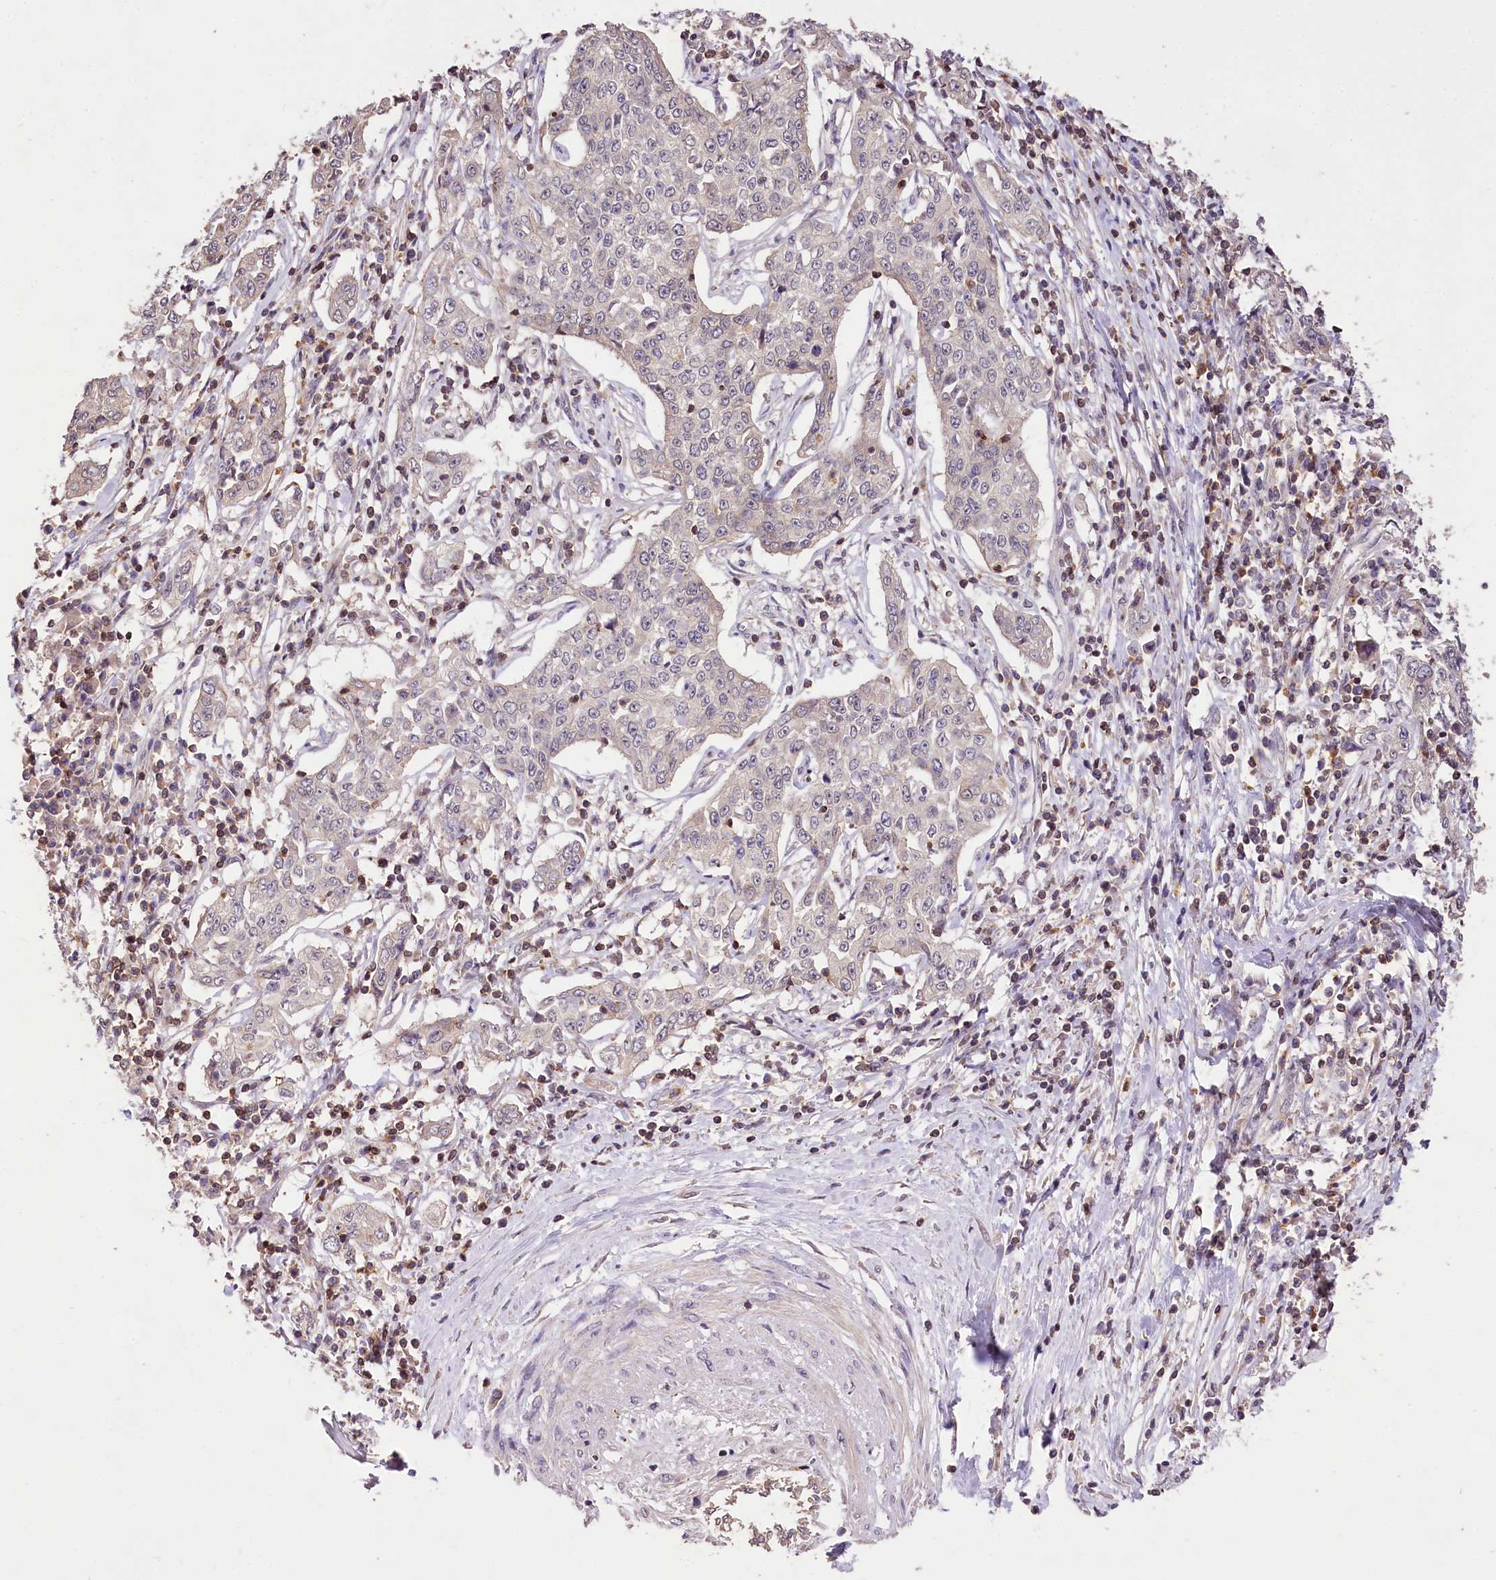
{"staining": {"intensity": "negative", "quantity": "none", "location": "none"}, "tissue": "cervical cancer", "cell_type": "Tumor cells", "image_type": "cancer", "snomed": [{"axis": "morphology", "description": "Squamous cell carcinoma, NOS"}, {"axis": "topography", "description": "Cervix"}], "caption": "The IHC image has no significant expression in tumor cells of squamous cell carcinoma (cervical) tissue.", "gene": "SERGEF", "patient": {"sex": "female", "age": 35}}